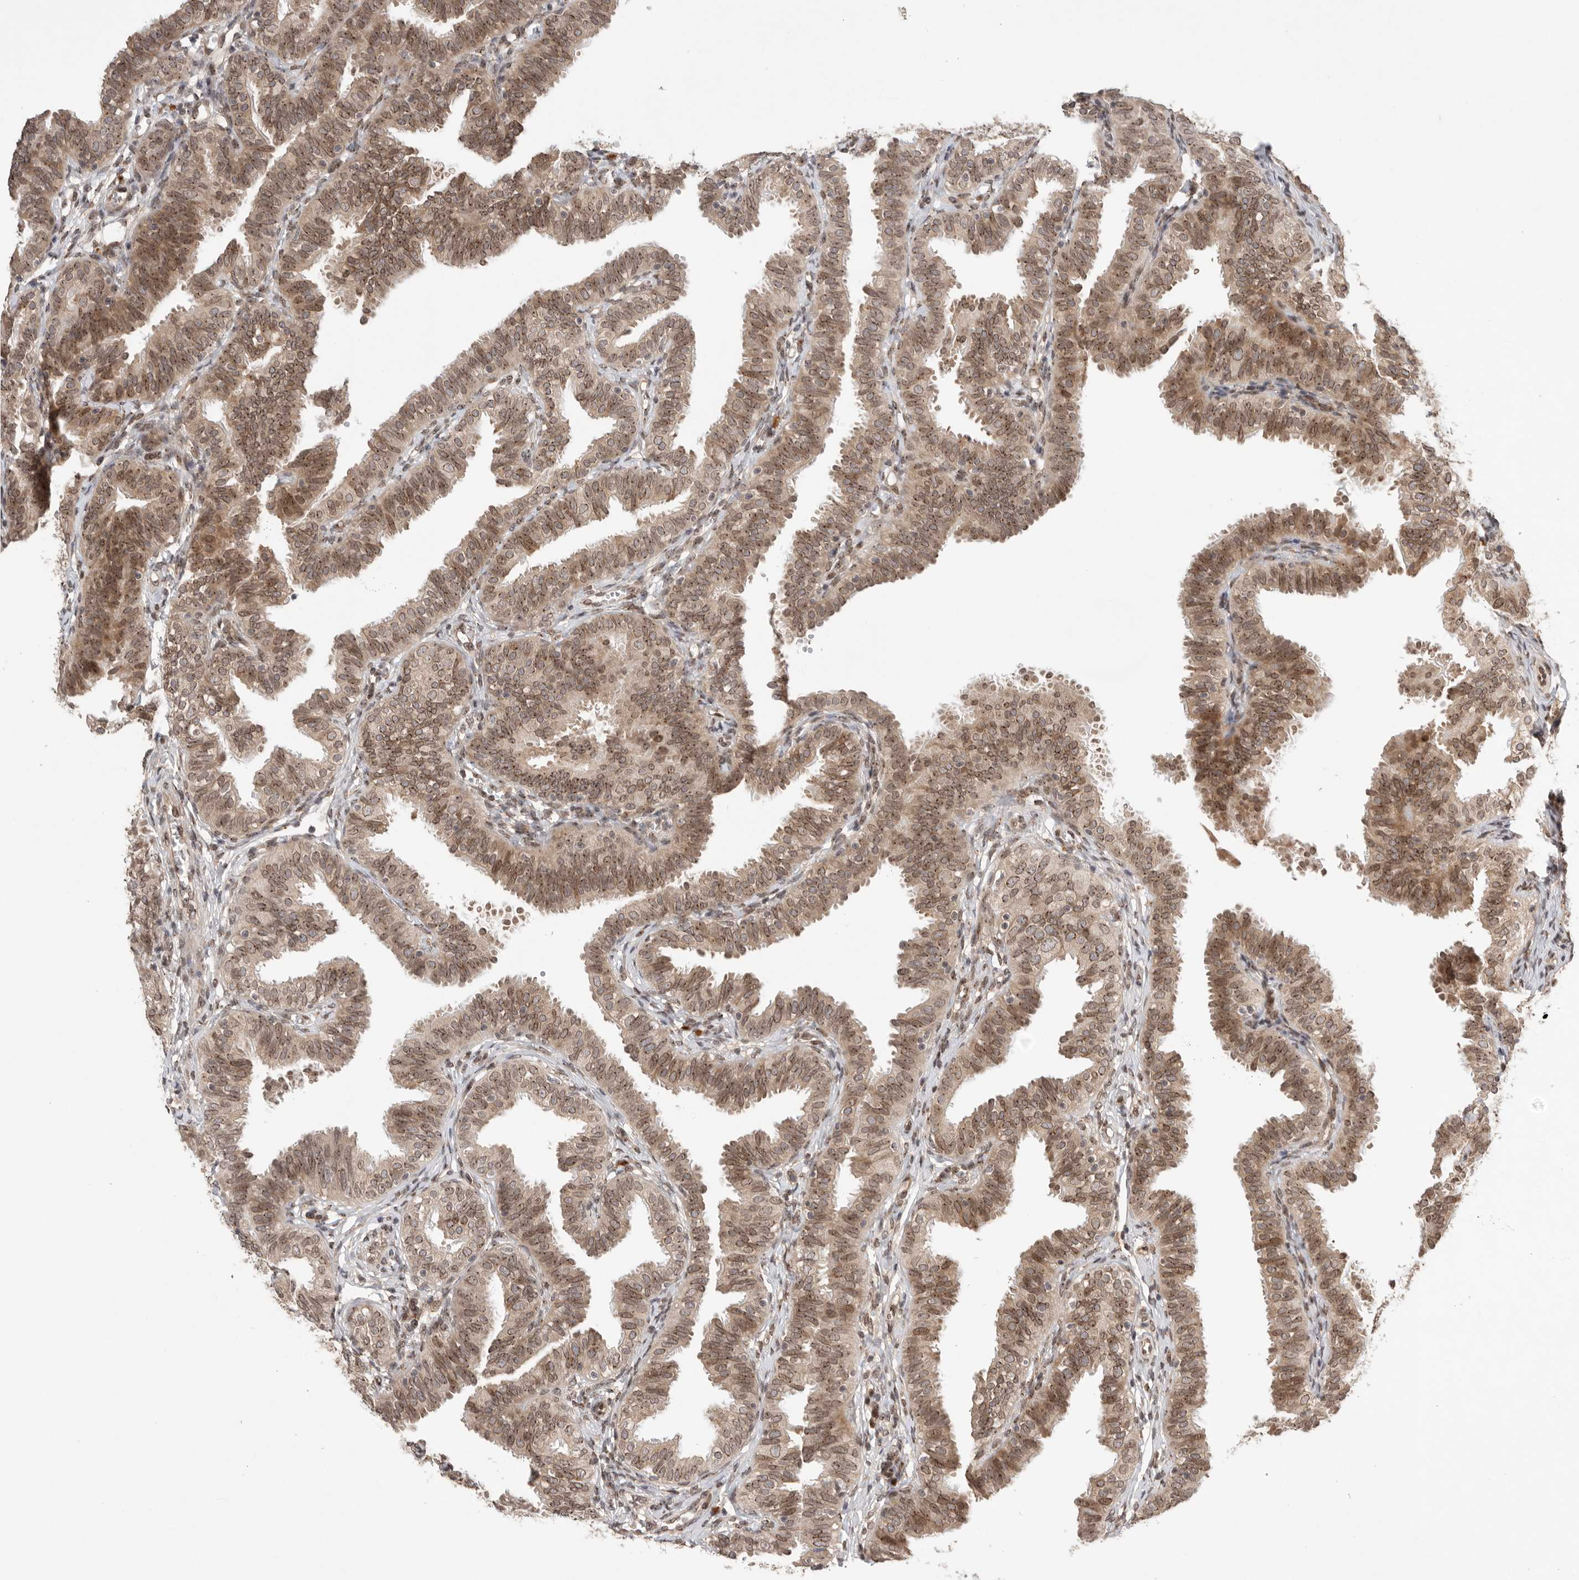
{"staining": {"intensity": "moderate", "quantity": ">75%", "location": "cytoplasmic/membranous,nuclear"}, "tissue": "fallopian tube", "cell_type": "Glandular cells", "image_type": "normal", "snomed": [{"axis": "morphology", "description": "Normal tissue, NOS"}, {"axis": "topography", "description": "Fallopian tube"}], "caption": "Immunohistochemistry (IHC) of benign fallopian tube shows medium levels of moderate cytoplasmic/membranous,nuclear expression in approximately >75% of glandular cells.", "gene": "LEMD3", "patient": {"sex": "female", "age": 35}}